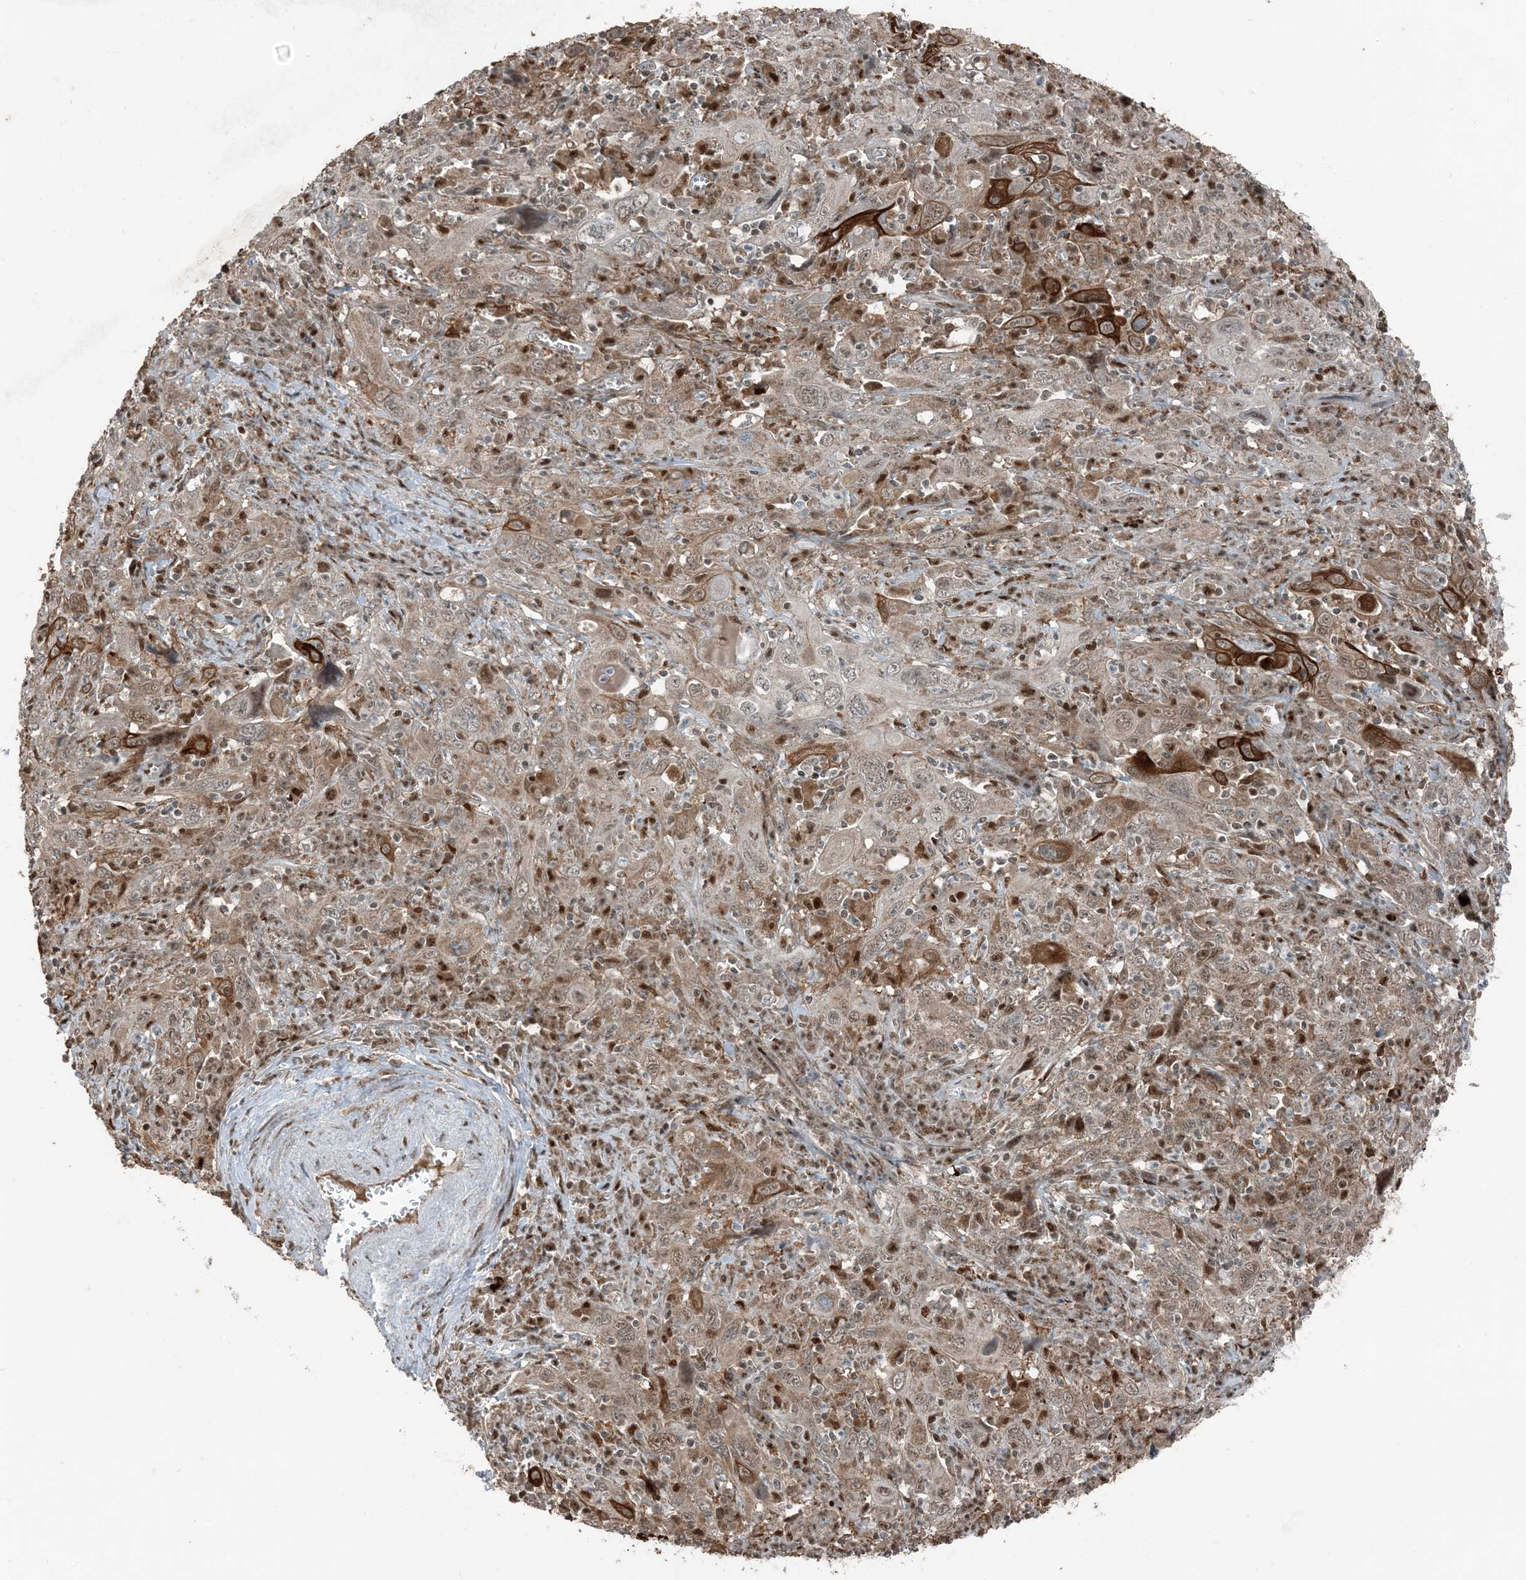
{"staining": {"intensity": "strong", "quantity": "<25%", "location": "cytoplasmic/membranous"}, "tissue": "cervical cancer", "cell_type": "Tumor cells", "image_type": "cancer", "snomed": [{"axis": "morphology", "description": "Squamous cell carcinoma, NOS"}, {"axis": "topography", "description": "Cervix"}], "caption": "Protein staining demonstrates strong cytoplasmic/membranous expression in about <25% of tumor cells in squamous cell carcinoma (cervical). (IHC, brightfield microscopy, high magnification).", "gene": "TADA2B", "patient": {"sex": "female", "age": 46}}